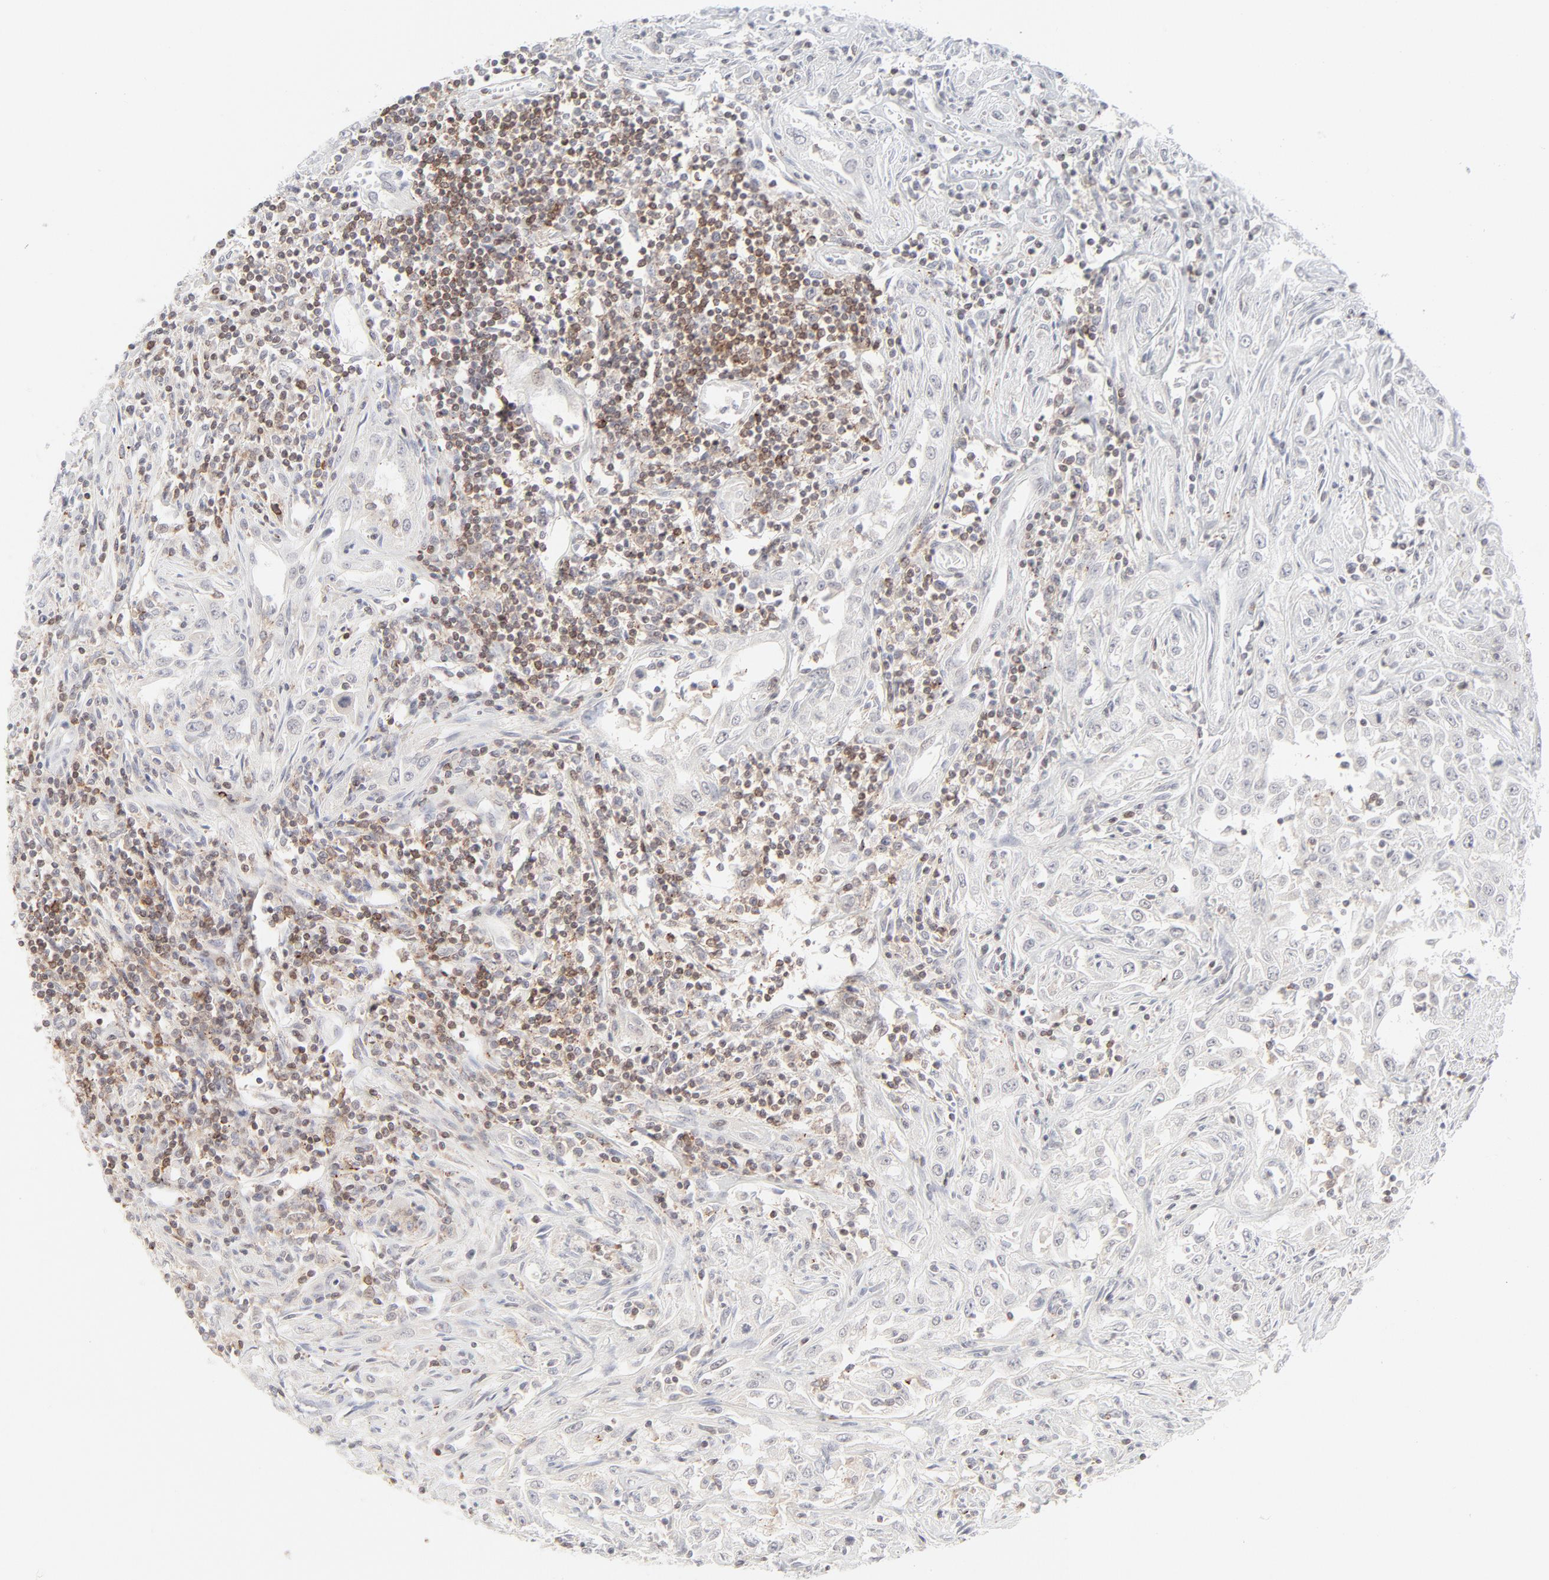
{"staining": {"intensity": "negative", "quantity": "none", "location": "none"}, "tissue": "head and neck cancer", "cell_type": "Tumor cells", "image_type": "cancer", "snomed": [{"axis": "morphology", "description": "Squamous cell carcinoma, NOS"}, {"axis": "topography", "description": "Oral tissue"}, {"axis": "topography", "description": "Head-Neck"}], "caption": "Tumor cells are negative for brown protein staining in squamous cell carcinoma (head and neck).", "gene": "PRKCB", "patient": {"sex": "female", "age": 76}}